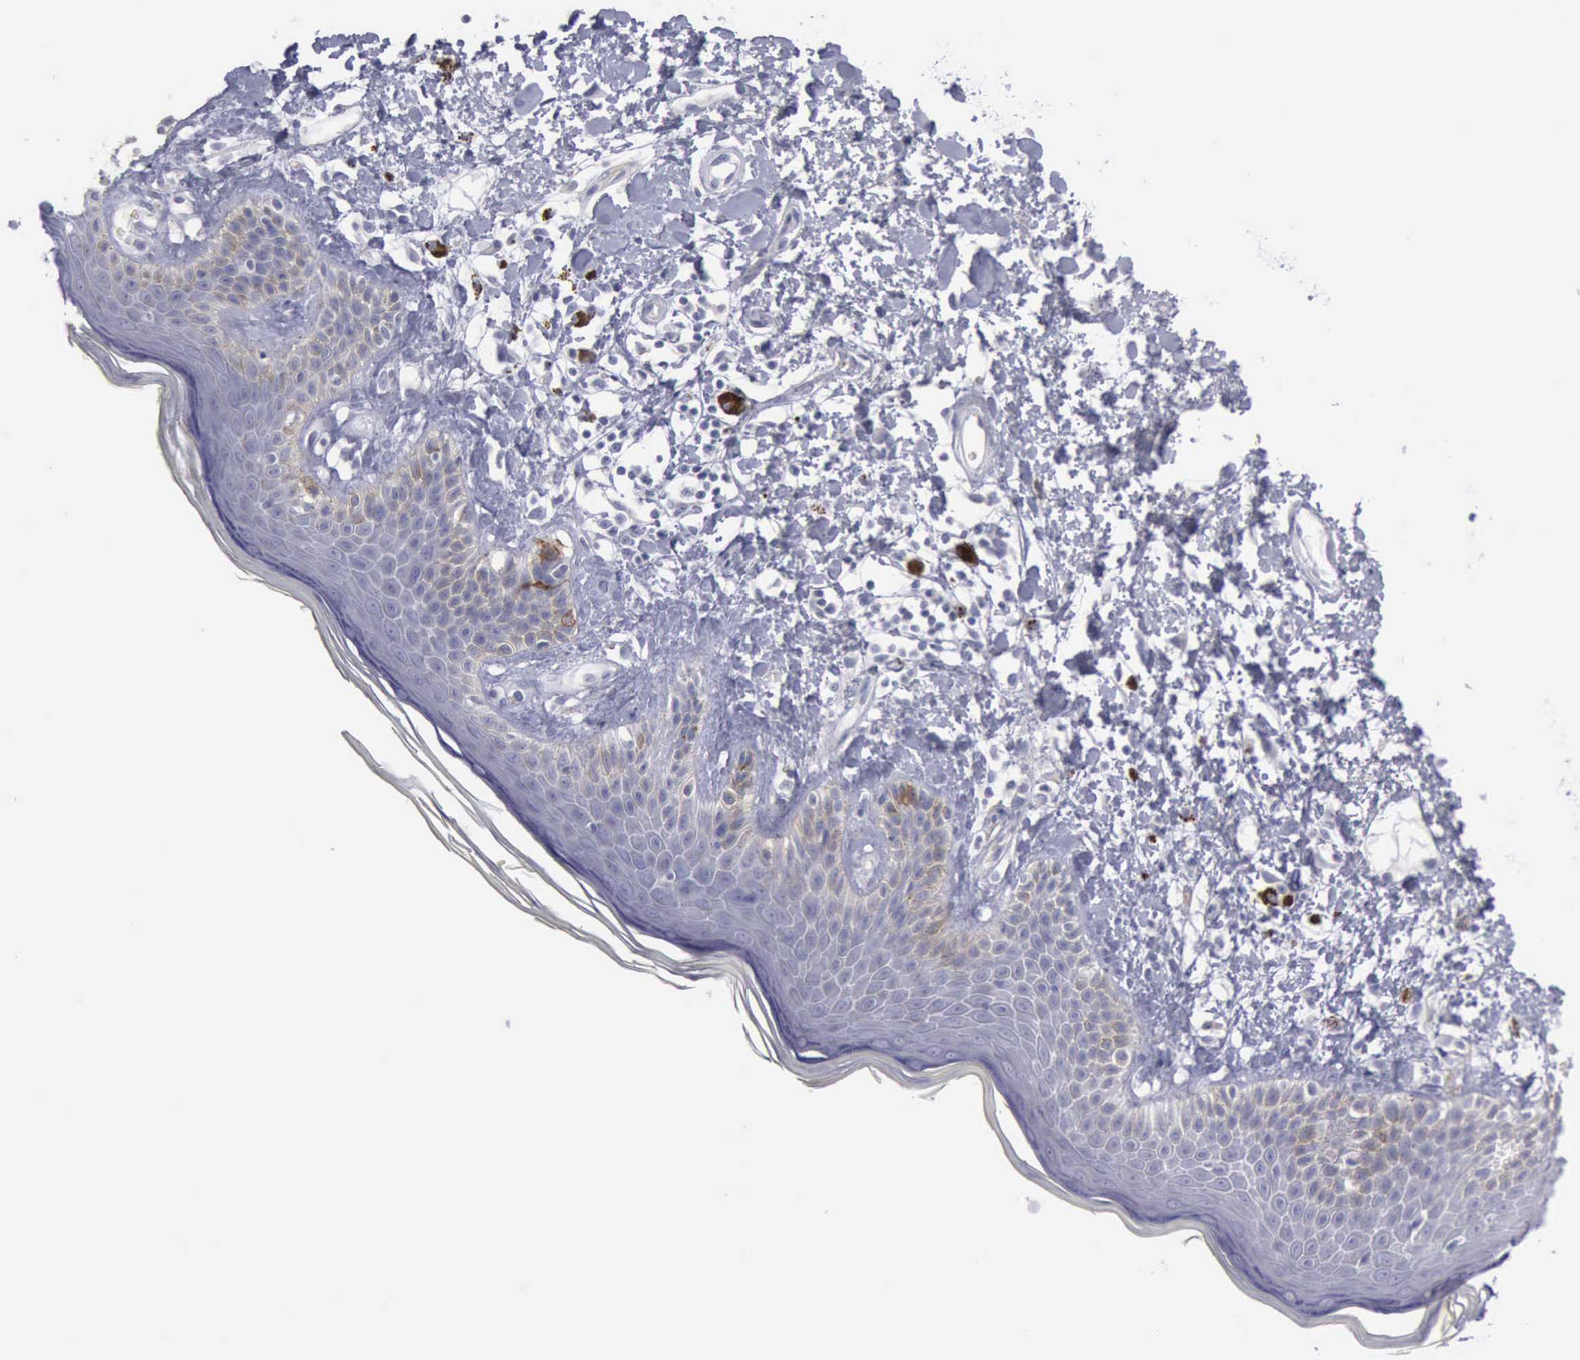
{"staining": {"intensity": "weak", "quantity": "25%-75%", "location": "cytoplasmic/membranous"}, "tissue": "skin", "cell_type": "Epidermal cells", "image_type": "normal", "snomed": [{"axis": "morphology", "description": "Normal tissue, NOS"}, {"axis": "topography", "description": "Anal"}], "caption": "DAB immunohistochemical staining of benign skin exhibits weak cytoplasmic/membranous protein positivity in about 25%-75% of epidermal cells.", "gene": "CDH2", "patient": {"sex": "female", "age": 78}}